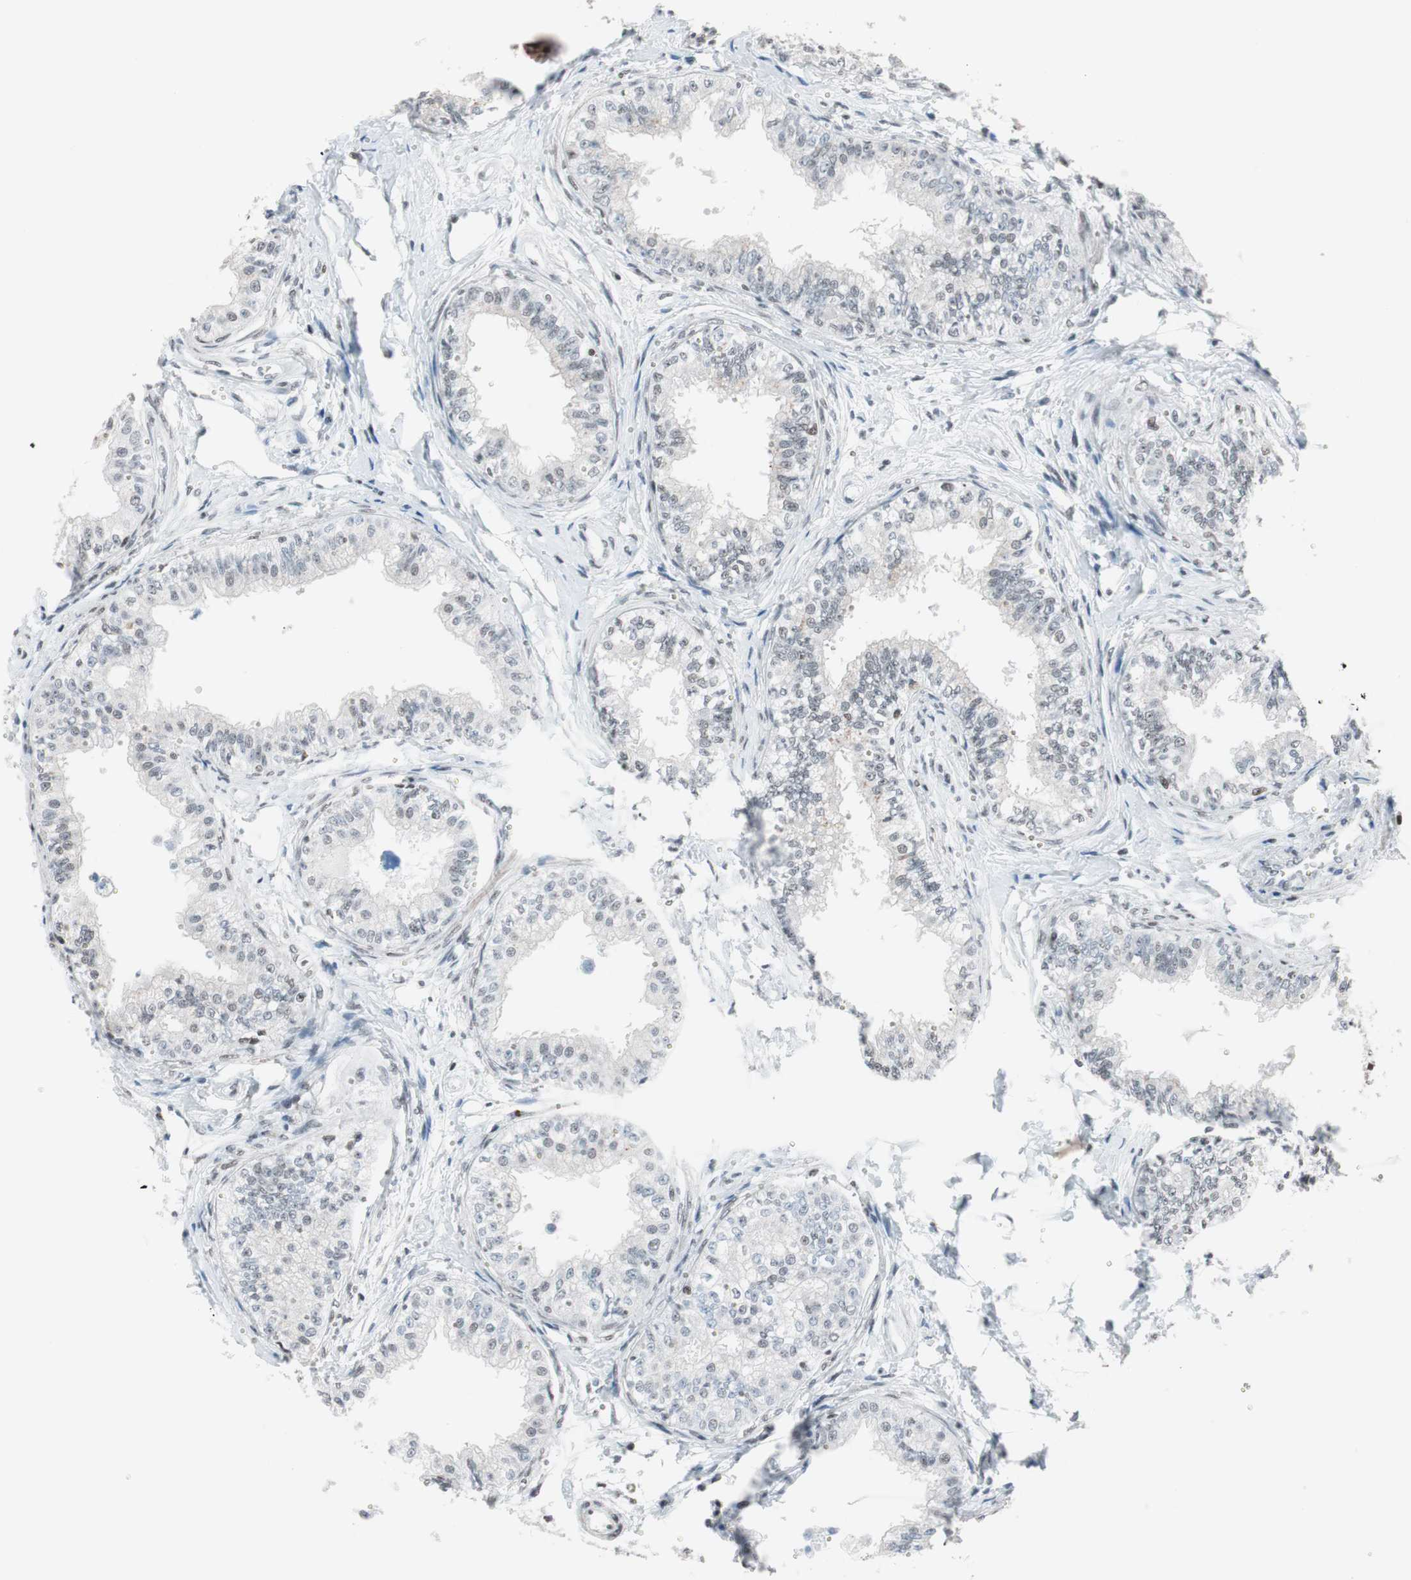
{"staining": {"intensity": "moderate", "quantity": ">75%", "location": "nuclear"}, "tissue": "epididymis", "cell_type": "Glandular cells", "image_type": "normal", "snomed": [{"axis": "morphology", "description": "Normal tissue, NOS"}, {"axis": "morphology", "description": "Adenocarcinoma, metastatic, NOS"}, {"axis": "topography", "description": "Testis"}, {"axis": "topography", "description": "Epididymis"}], "caption": "A medium amount of moderate nuclear positivity is appreciated in approximately >75% of glandular cells in benign epididymis. (IHC, brightfield microscopy, high magnification).", "gene": "ARID1A", "patient": {"sex": "male", "age": 26}}